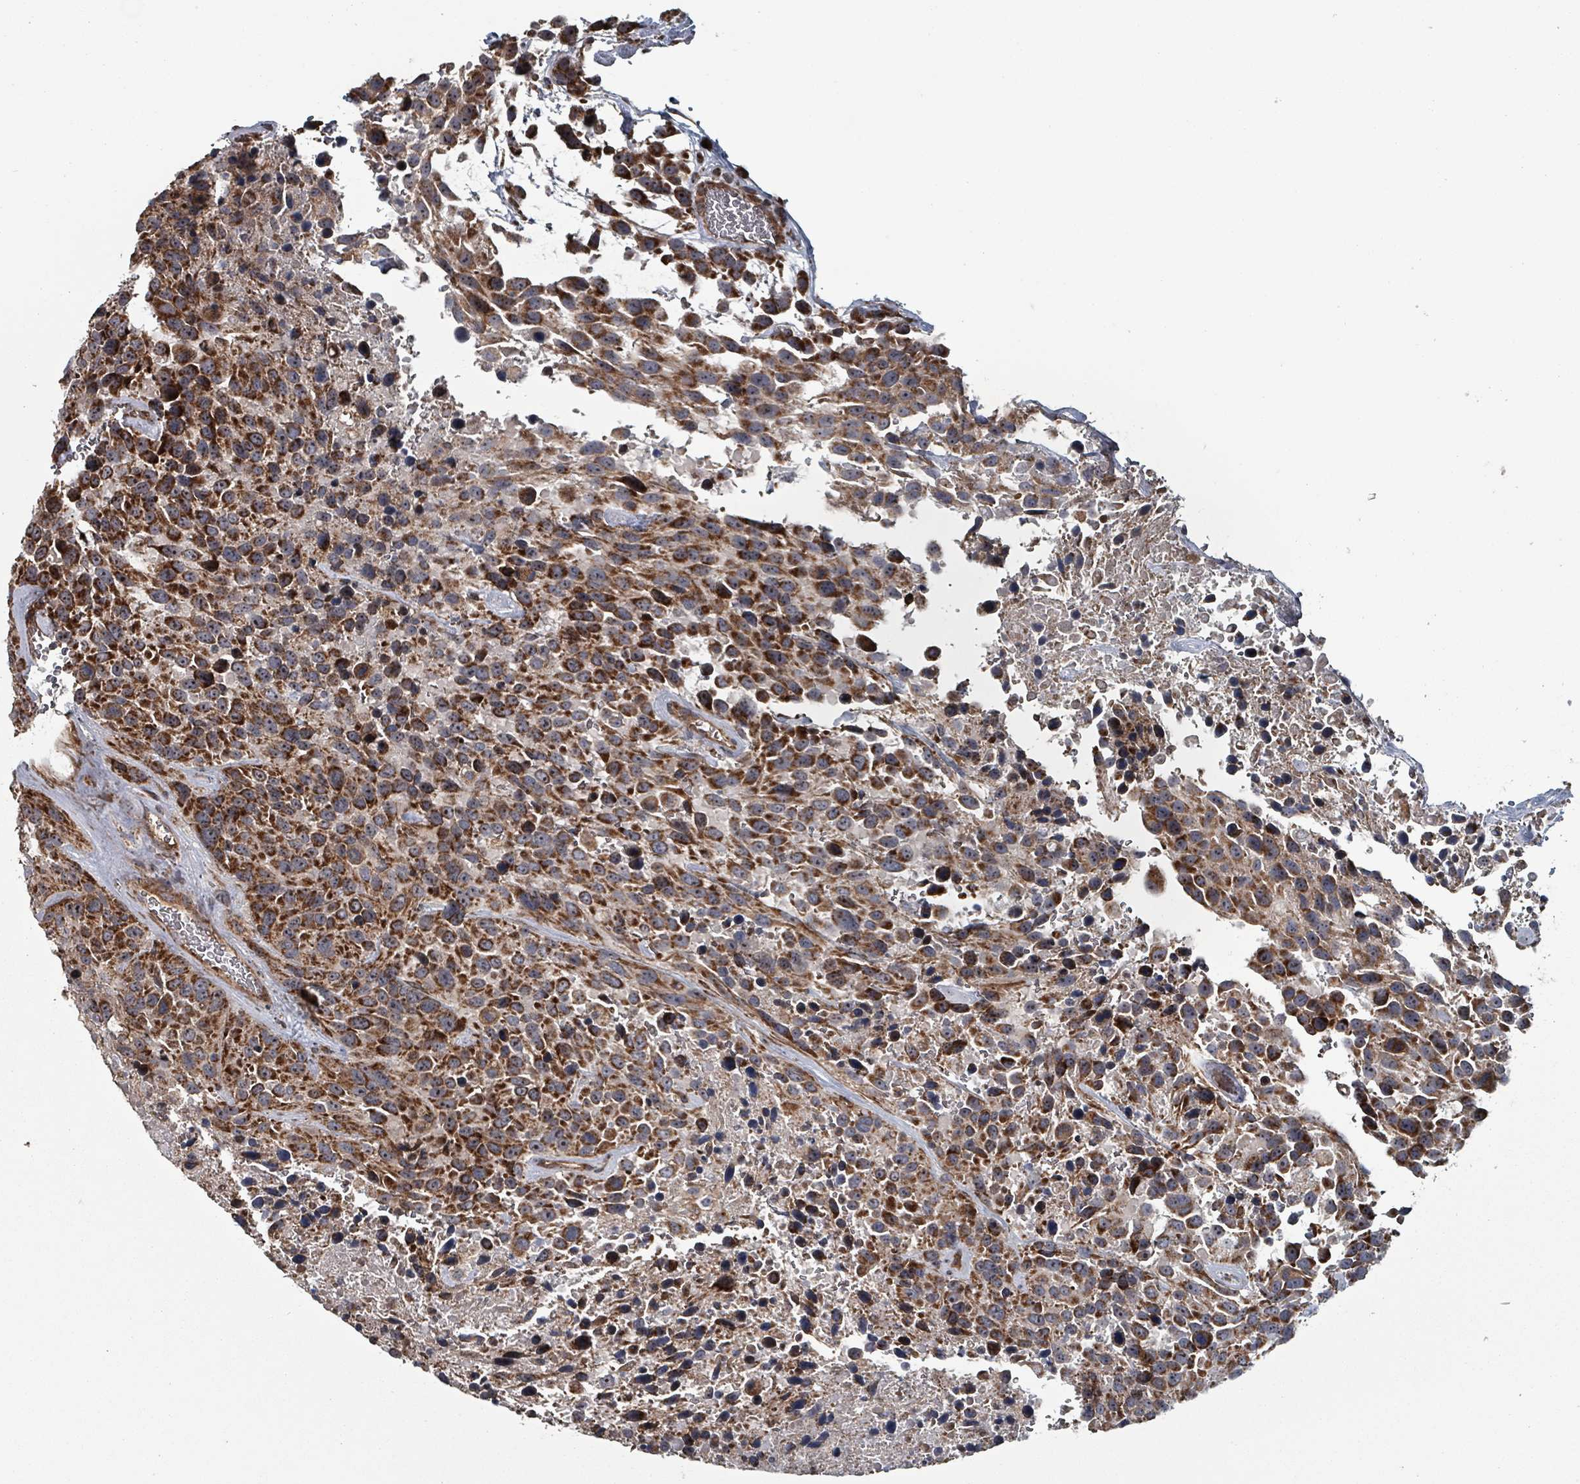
{"staining": {"intensity": "strong", "quantity": ">75%", "location": "cytoplasmic/membranous"}, "tissue": "urothelial cancer", "cell_type": "Tumor cells", "image_type": "cancer", "snomed": [{"axis": "morphology", "description": "Urothelial carcinoma, High grade"}, {"axis": "topography", "description": "Urinary bladder"}], "caption": "Protein analysis of urothelial cancer tissue exhibits strong cytoplasmic/membranous positivity in about >75% of tumor cells.", "gene": "MRPL4", "patient": {"sex": "female", "age": 70}}